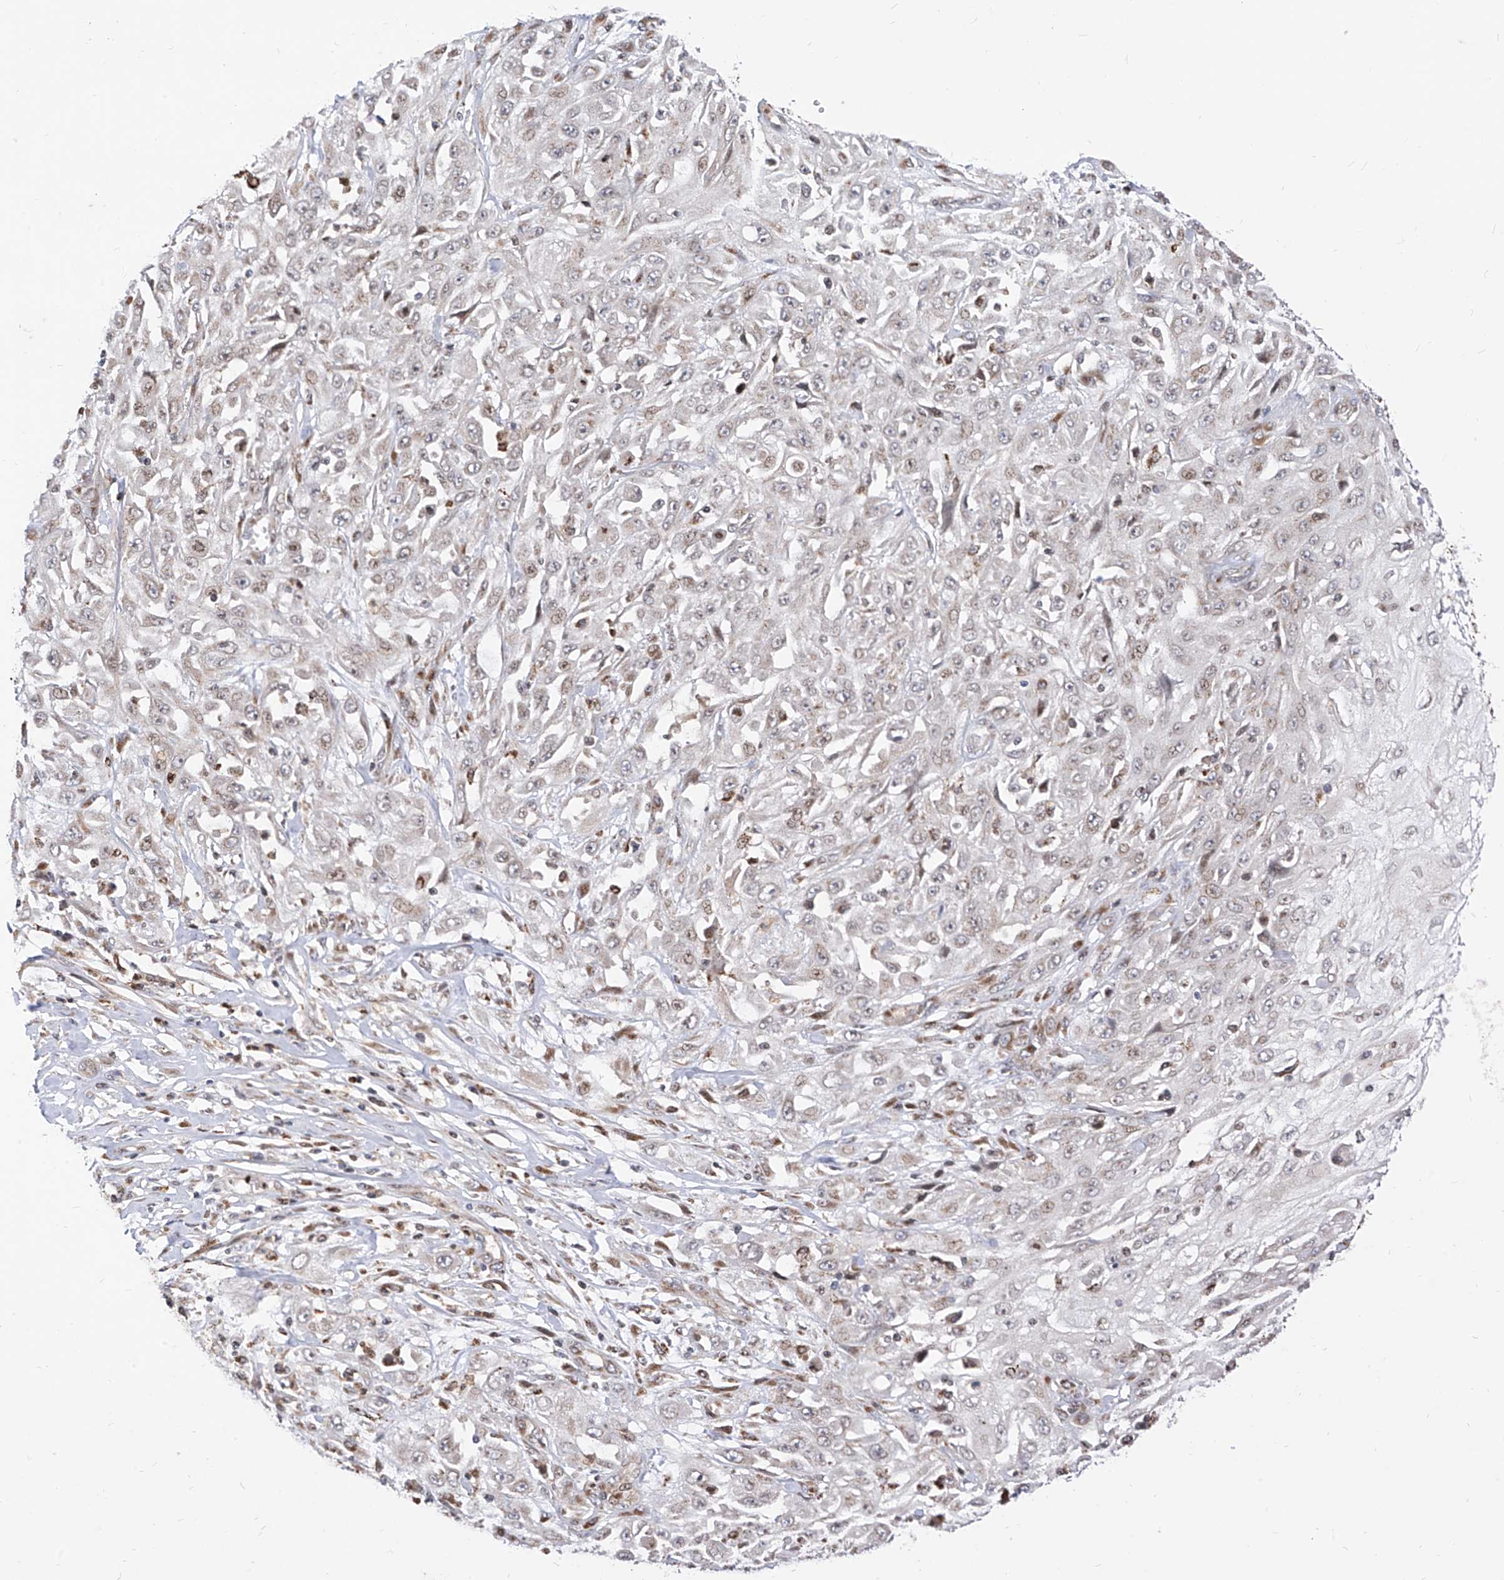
{"staining": {"intensity": "weak", "quantity": "<25%", "location": "cytoplasmic/membranous,nuclear"}, "tissue": "skin cancer", "cell_type": "Tumor cells", "image_type": "cancer", "snomed": [{"axis": "morphology", "description": "Squamous cell carcinoma, NOS"}, {"axis": "morphology", "description": "Squamous cell carcinoma, metastatic, NOS"}, {"axis": "topography", "description": "Skin"}, {"axis": "topography", "description": "Lymph node"}], "caption": "IHC histopathology image of human skin cancer stained for a protein (brown), which displays no expression in tumor cells.", "gene": "TTLL8", "patient": {"sex": "male", "age": 75}}